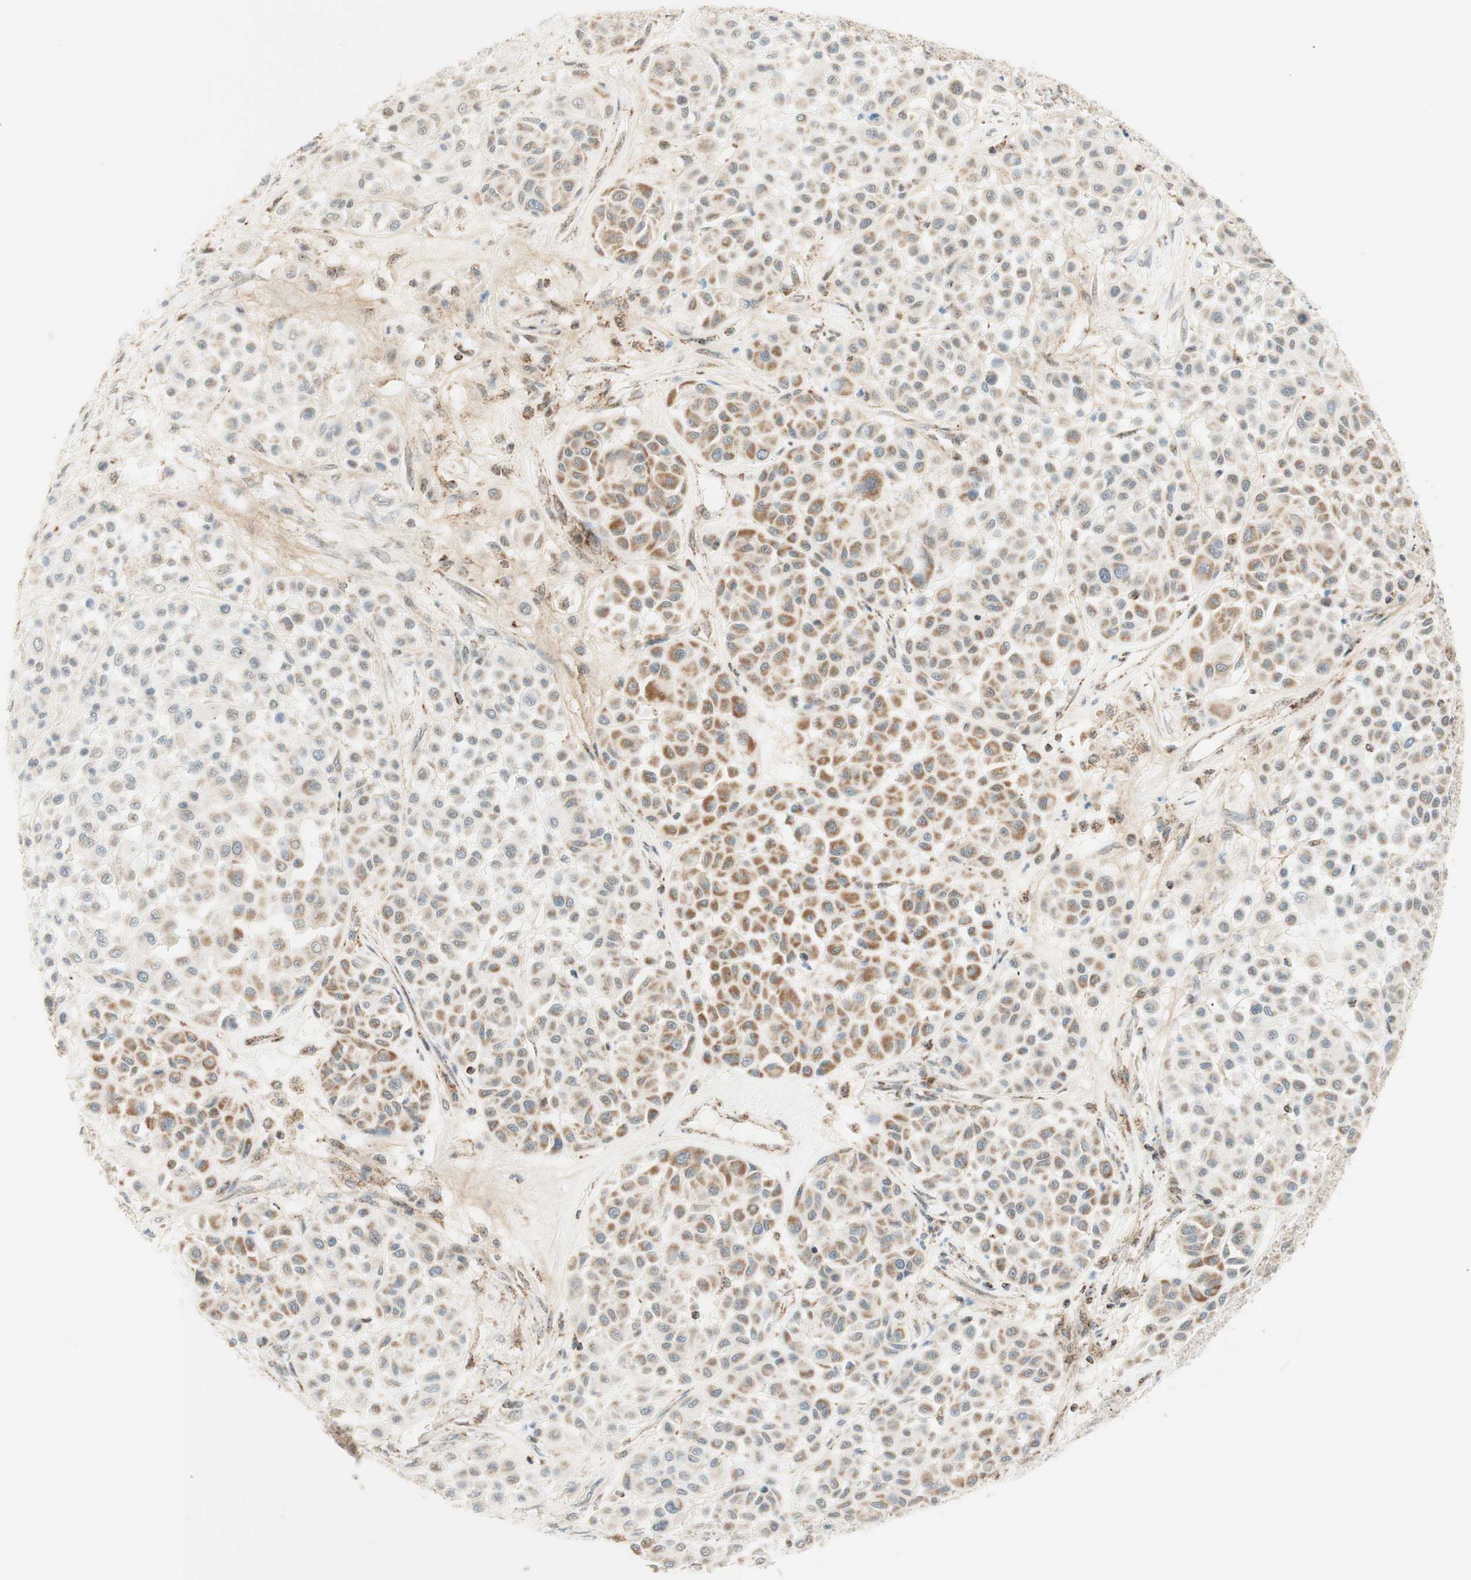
{"staining": {"intensity": "moderate", "quantity": "25%-75%", "location": "cytoplasmic/membranous"}, "tissue": "melanoma", "cell_type": "Tumor cells", "image_type": "cancer", "snomed": [{"axis": "morphology", "description": "Malignant melanoma, Metastatic site"}, {"axis": "topography", "description": "Soft tissue"}], "caption": "Immunohistochemical staining of melanoma exhibits medium levels of moderate cytoplasmic/membranous expression in approximately 25%-75% of tumor cells. The staining was performed using DAB (3,3'-diaminobenzidine) to visualize the protein expression in brown, while the nuclei were stained in blue with hematoxylin (Magnification: 20x).", "gene": "ZNF782", "patient": {"sex": "male", "age": 41}}